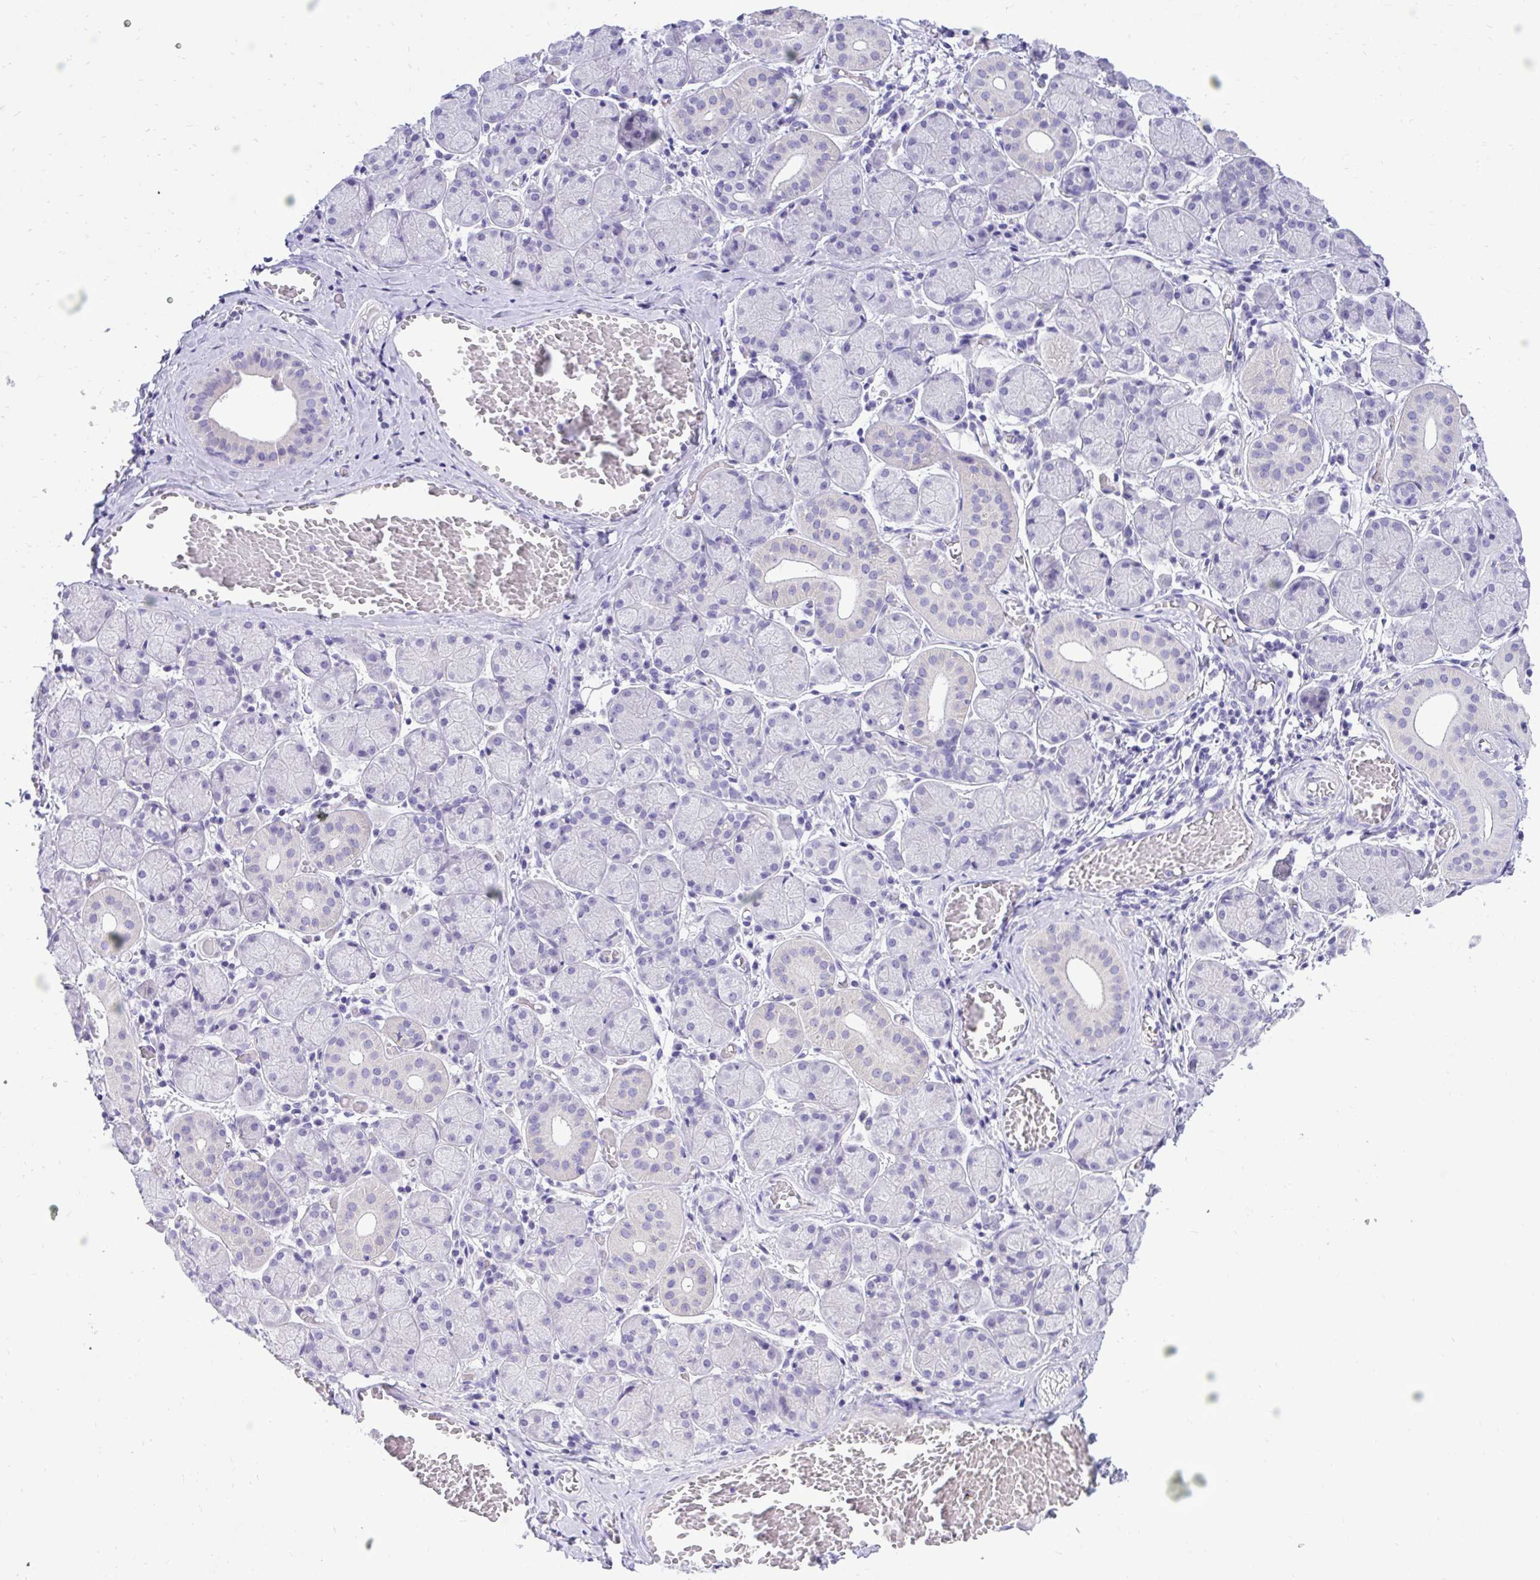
{"staining": {"intensity": "negative", "quantity": "none", "location": "none"}, "tissue": "salivary gland", "cell_type": "Glandular cells", "image_type": "normal", "snomed": [{"axis": "morphology", "description": "Normal tissue, NOS"}, {"axis": "topography", "description": "Salivary gland"}], "caption": "This is an IHC micrograph of normal human salivary gland. There is no positivity in glandular cells.", "gene": "TMCO5A", "patient": {"sex": "female", "age": 24}}